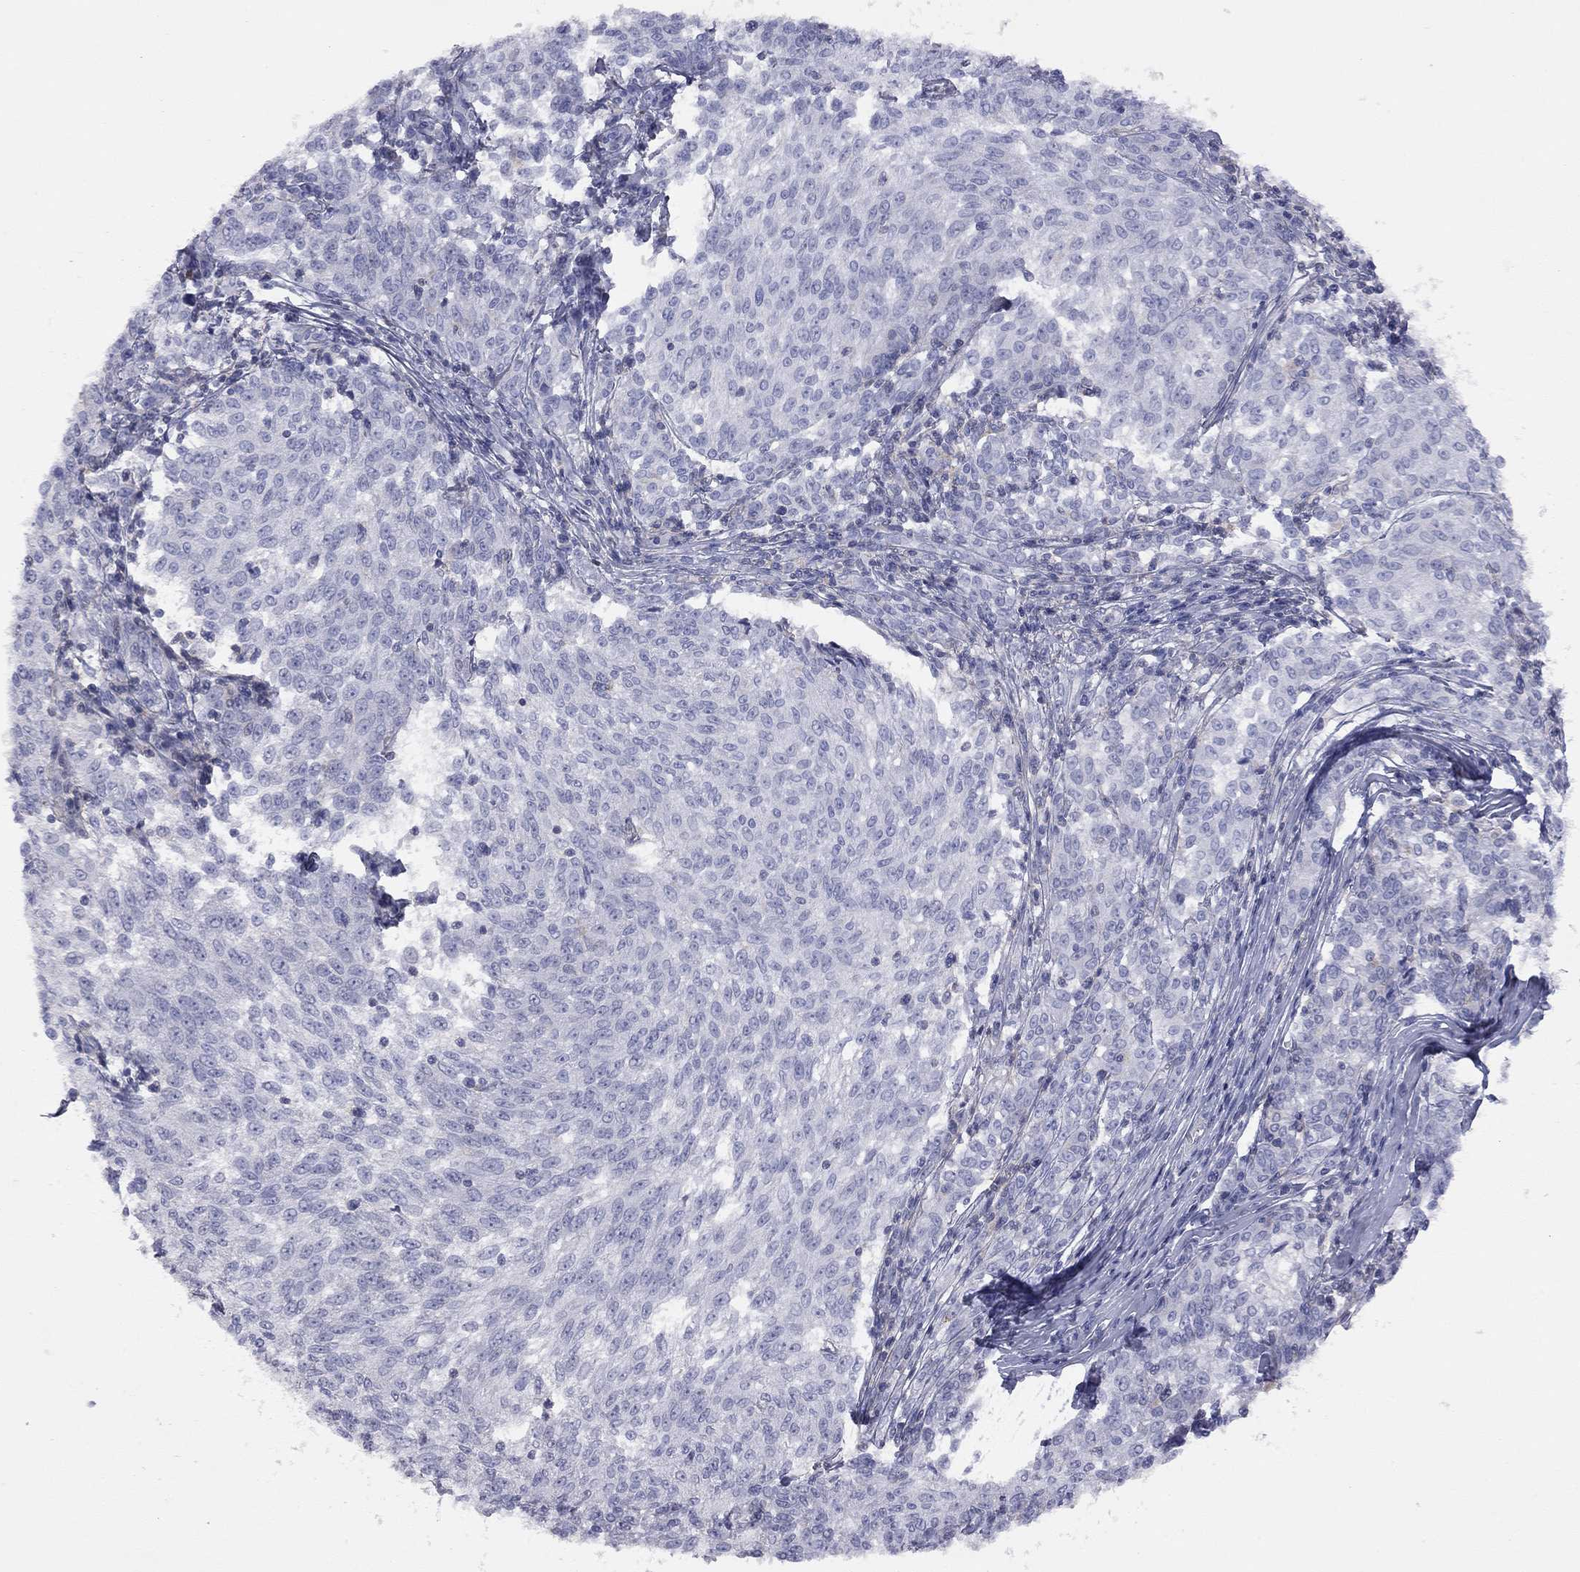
{"staining": {"intensity": "negative", "quantity": "none", "location": "none"}, "tissue": "melanoma", "cell_type": "Tumor cells", "image_type": "cancer", "snomed": [{"axis": "morphology", "description": "Malignant melanoma, NOS"}, {"axis": "topography", "description": "Skin"}], "caption": "Photomicrograph shows no significant protein expression in tumor cells of malignant melanoma. (DAB immunohistochemistry with hematoxylin counter stain).", "gene": "ADCYAP1", "patient": {"sex": "female", "age": 72}}